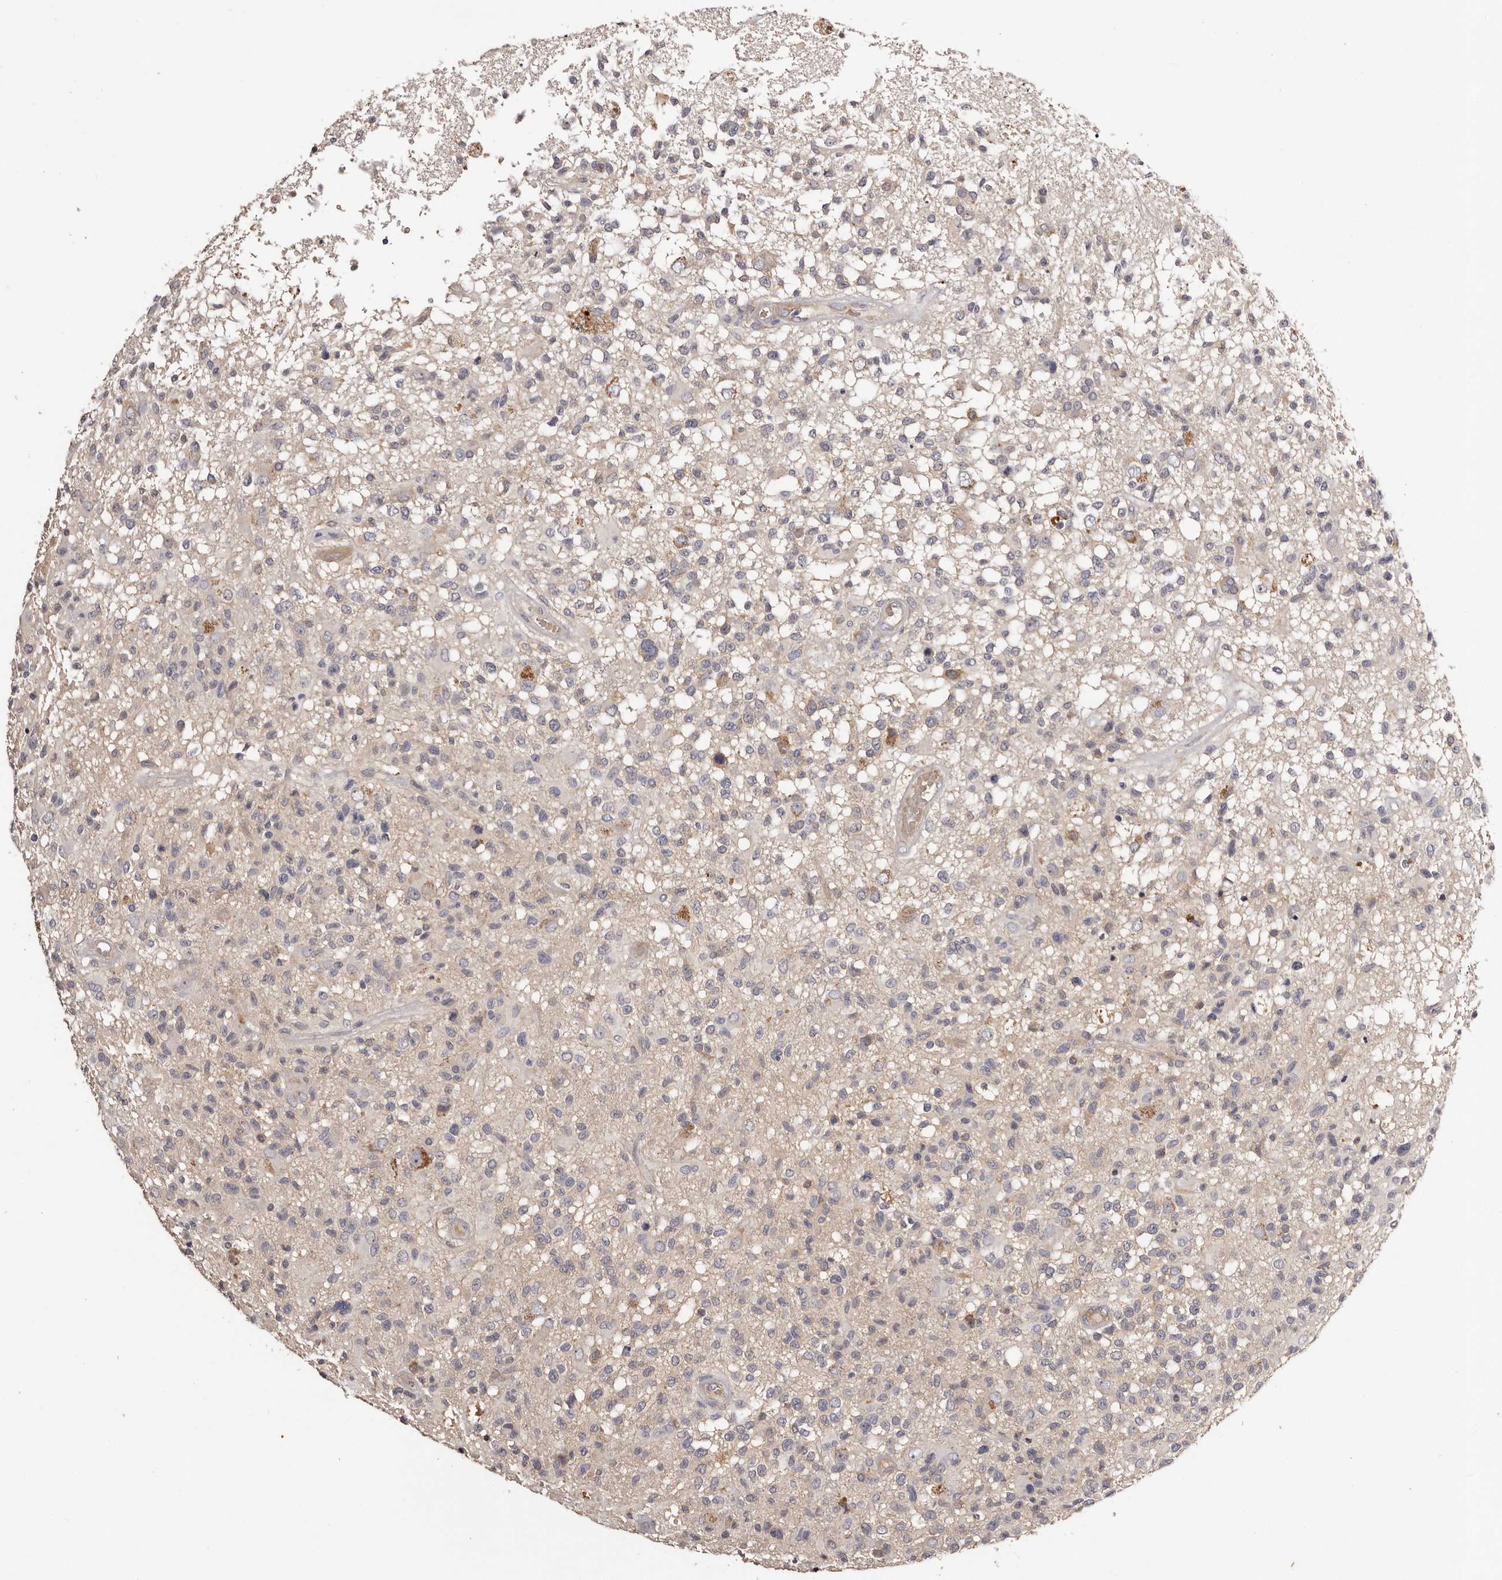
{"staining": {"intensity": "weak", "quantity": "<25%", "location": "cytoplasmic/membranous"}, "tissue": "glioma", "cell_type": "Tumor cells", "image_type": "cancer", "snomed": [{"axis": "morphology", "description": "Glioma, malignant, High grade"}, {"axis": "morphology", "description": "Glioblastoma, NOS"}, {"axis": "topography", "description": "Brain"}], "caption": "The histopathology image displays no staining of tumor cells in malignant high-grade glioma.", "gene": "LTV1", "patient": {"sex": "male", "age": 60}}